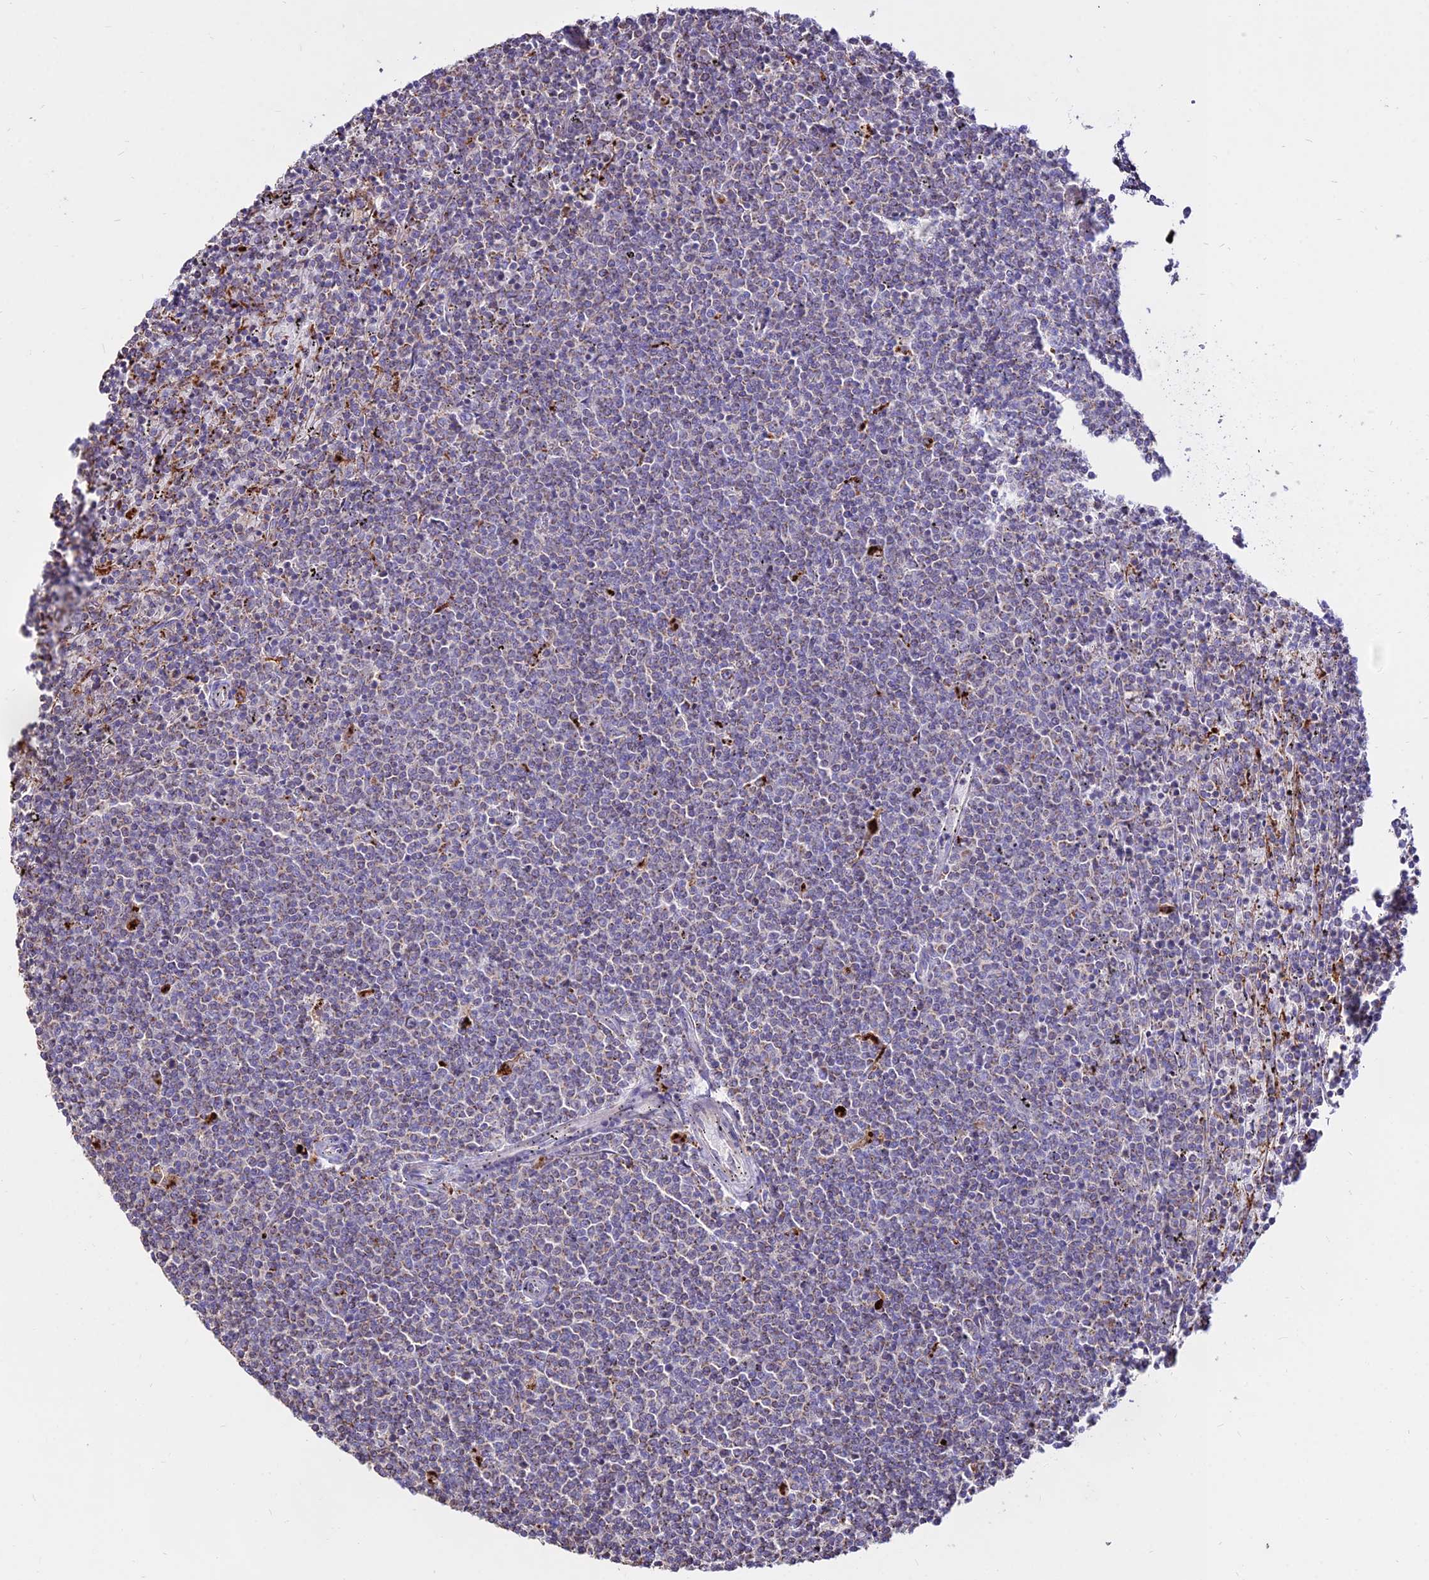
{"staining": {"intensity": "weak", "quantity": "25%-75%", "location": "cytoplasmic/membranous"}, "tissue": "lymphoma", "cell_type": "Tumor cells", "image_type": "cancer", "snomed": [{"axis": "morphology", "description": "Malignant lymphoma, non-Hodgkin's type, Low grade"}, {"axis": "topography", "description": "Spleen"}], "caption": "Tumor cells show weak cytoplasmic/membranous expression in approximately 25%-75% of cells in lymphoma.", "gene": "PNLIPRP3", "patient": {"sex": "female", "age": 50}}